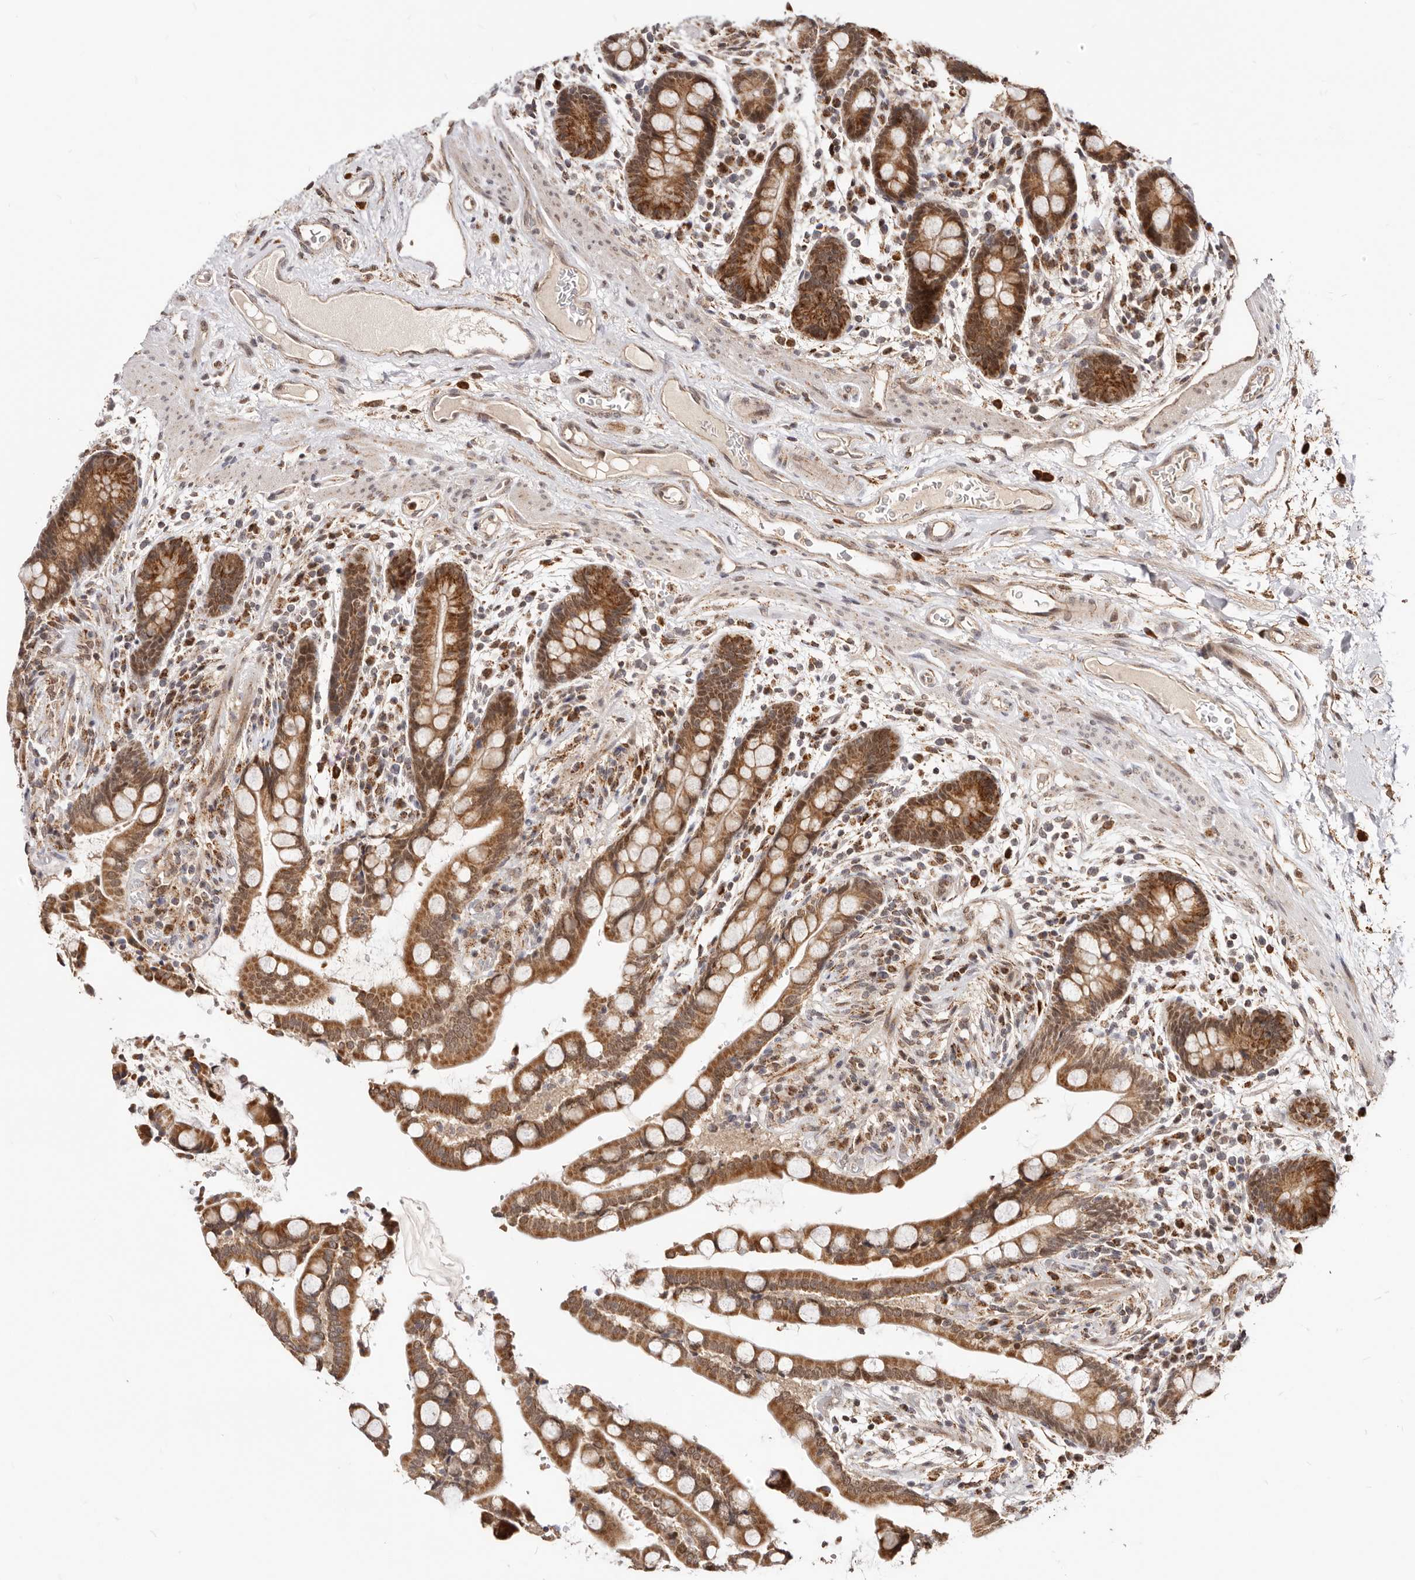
{"staining": {"intensity": "weak", "quantity": "25%-75%", "location": "cytoplasmic/membranous"}, "tissue": "colon", "cell_type": "Endothelial cells", "image_type": "normal", "snomed": [{"axis": "morphology", "description": "Normal tissue, NOS"}, {"axis": "topography", "description": "Colon"}], "caption": "The histopathology image exhibits immunohistochemical staining of normal colon. There is weak cytoplasmic/membranous expression is identified in approximately 25%-75% of endothelial cells. The protein is stained brown, and the nuclei are stained in blue (DAB IHC with brightfield microscopy, high magnification).", "gene": "SEC14L1", "patient": {"sex": "male", "age": 73}}